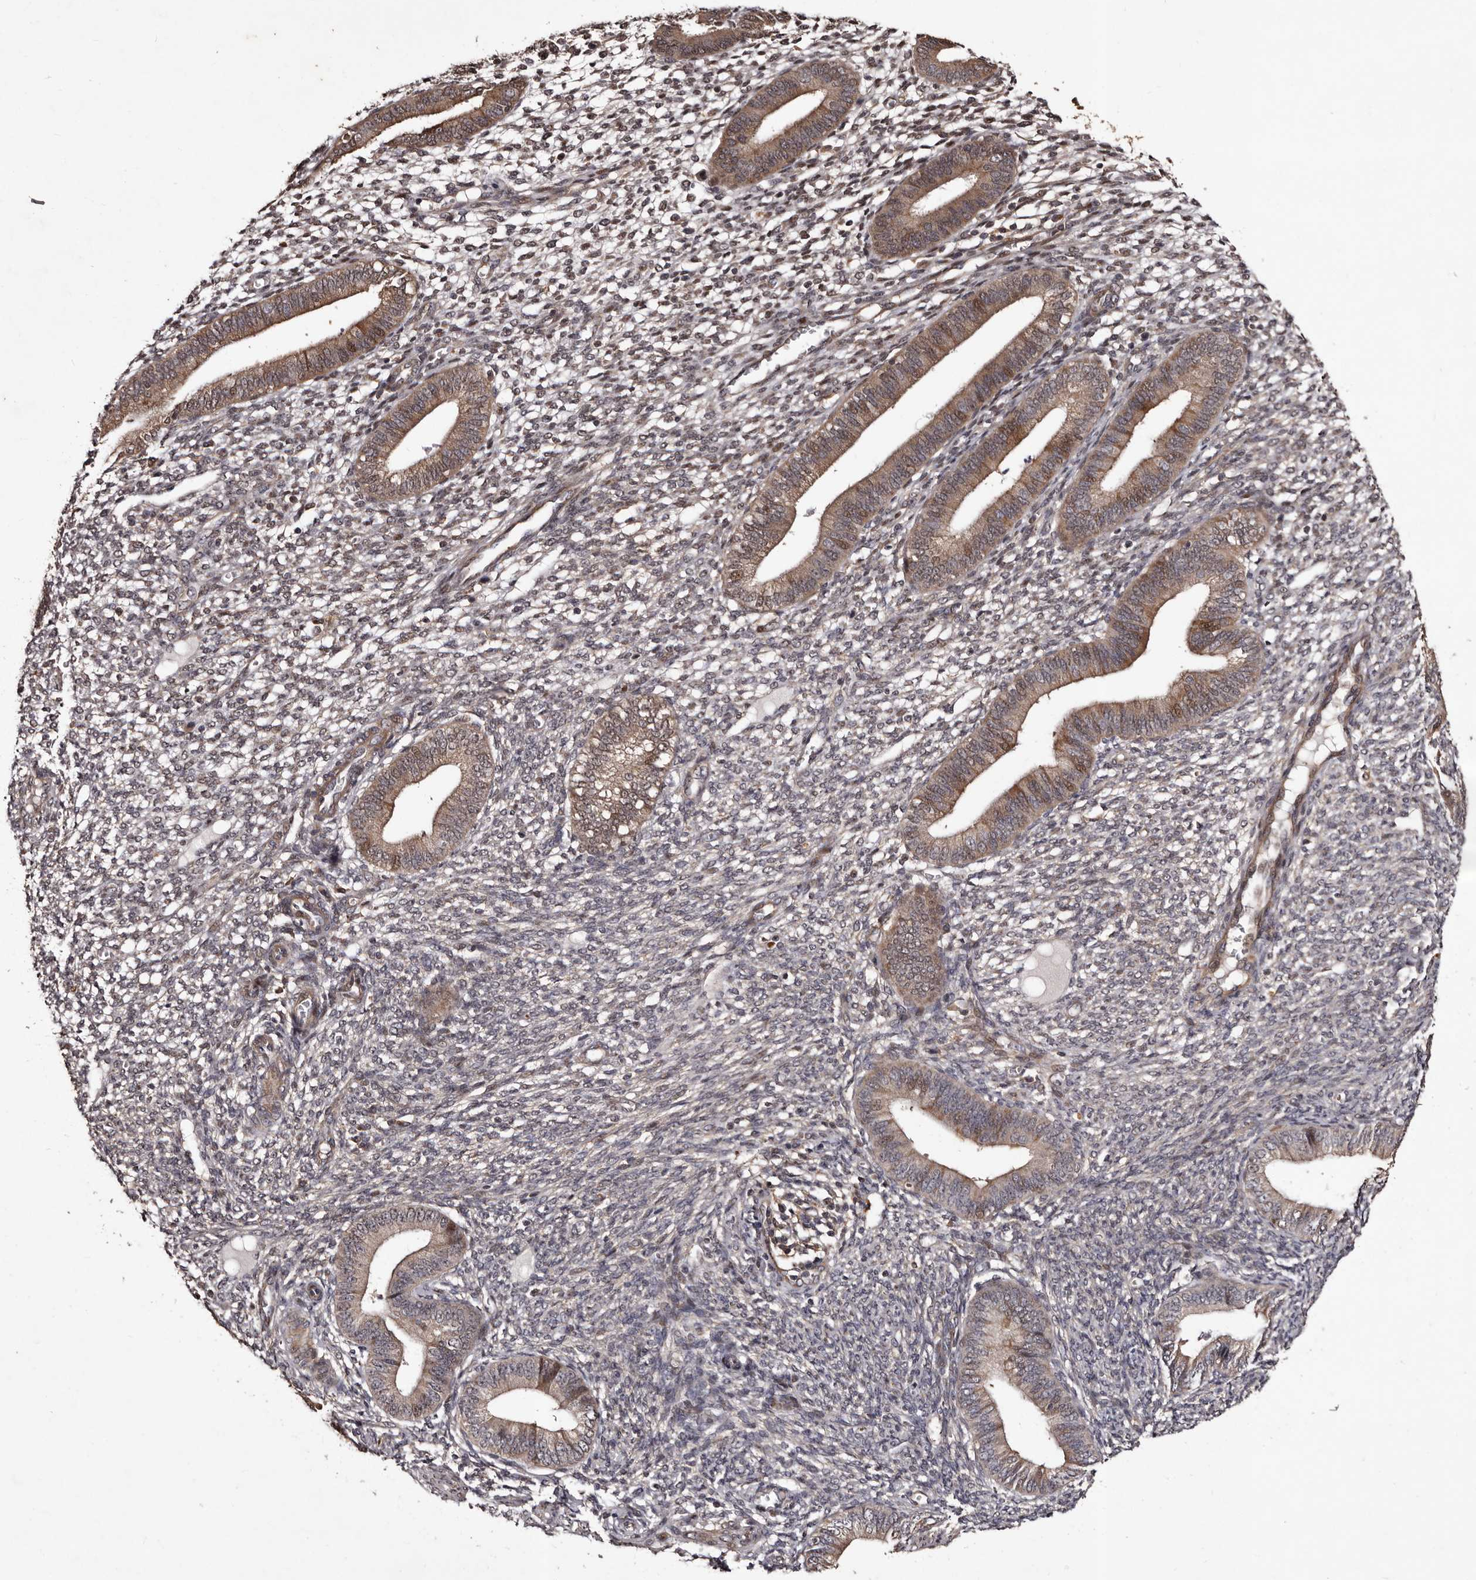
{"staining": {"intensity": "moderate", "quantity": "<25%", "location": "cytoplasmic/membranous,nuclear"}, "tissue": "endometrium", "cell_type": "Cells in endometrial stroma", "image_type": "normal", "snomed": [{"axis": "morphology", "description": "Normal tissue, NOS"}, {"axis": "topography", "description": "Endometrium"}], "caption": "Immunohistochemical staining of benign endometrium exhibits moderate cytoplasmic/membranous,nuclear protein expression in about <25% of cells in endometrial stroma.", "gene": "MKRN3", "patient": {"sex": "female", "age": 46}}